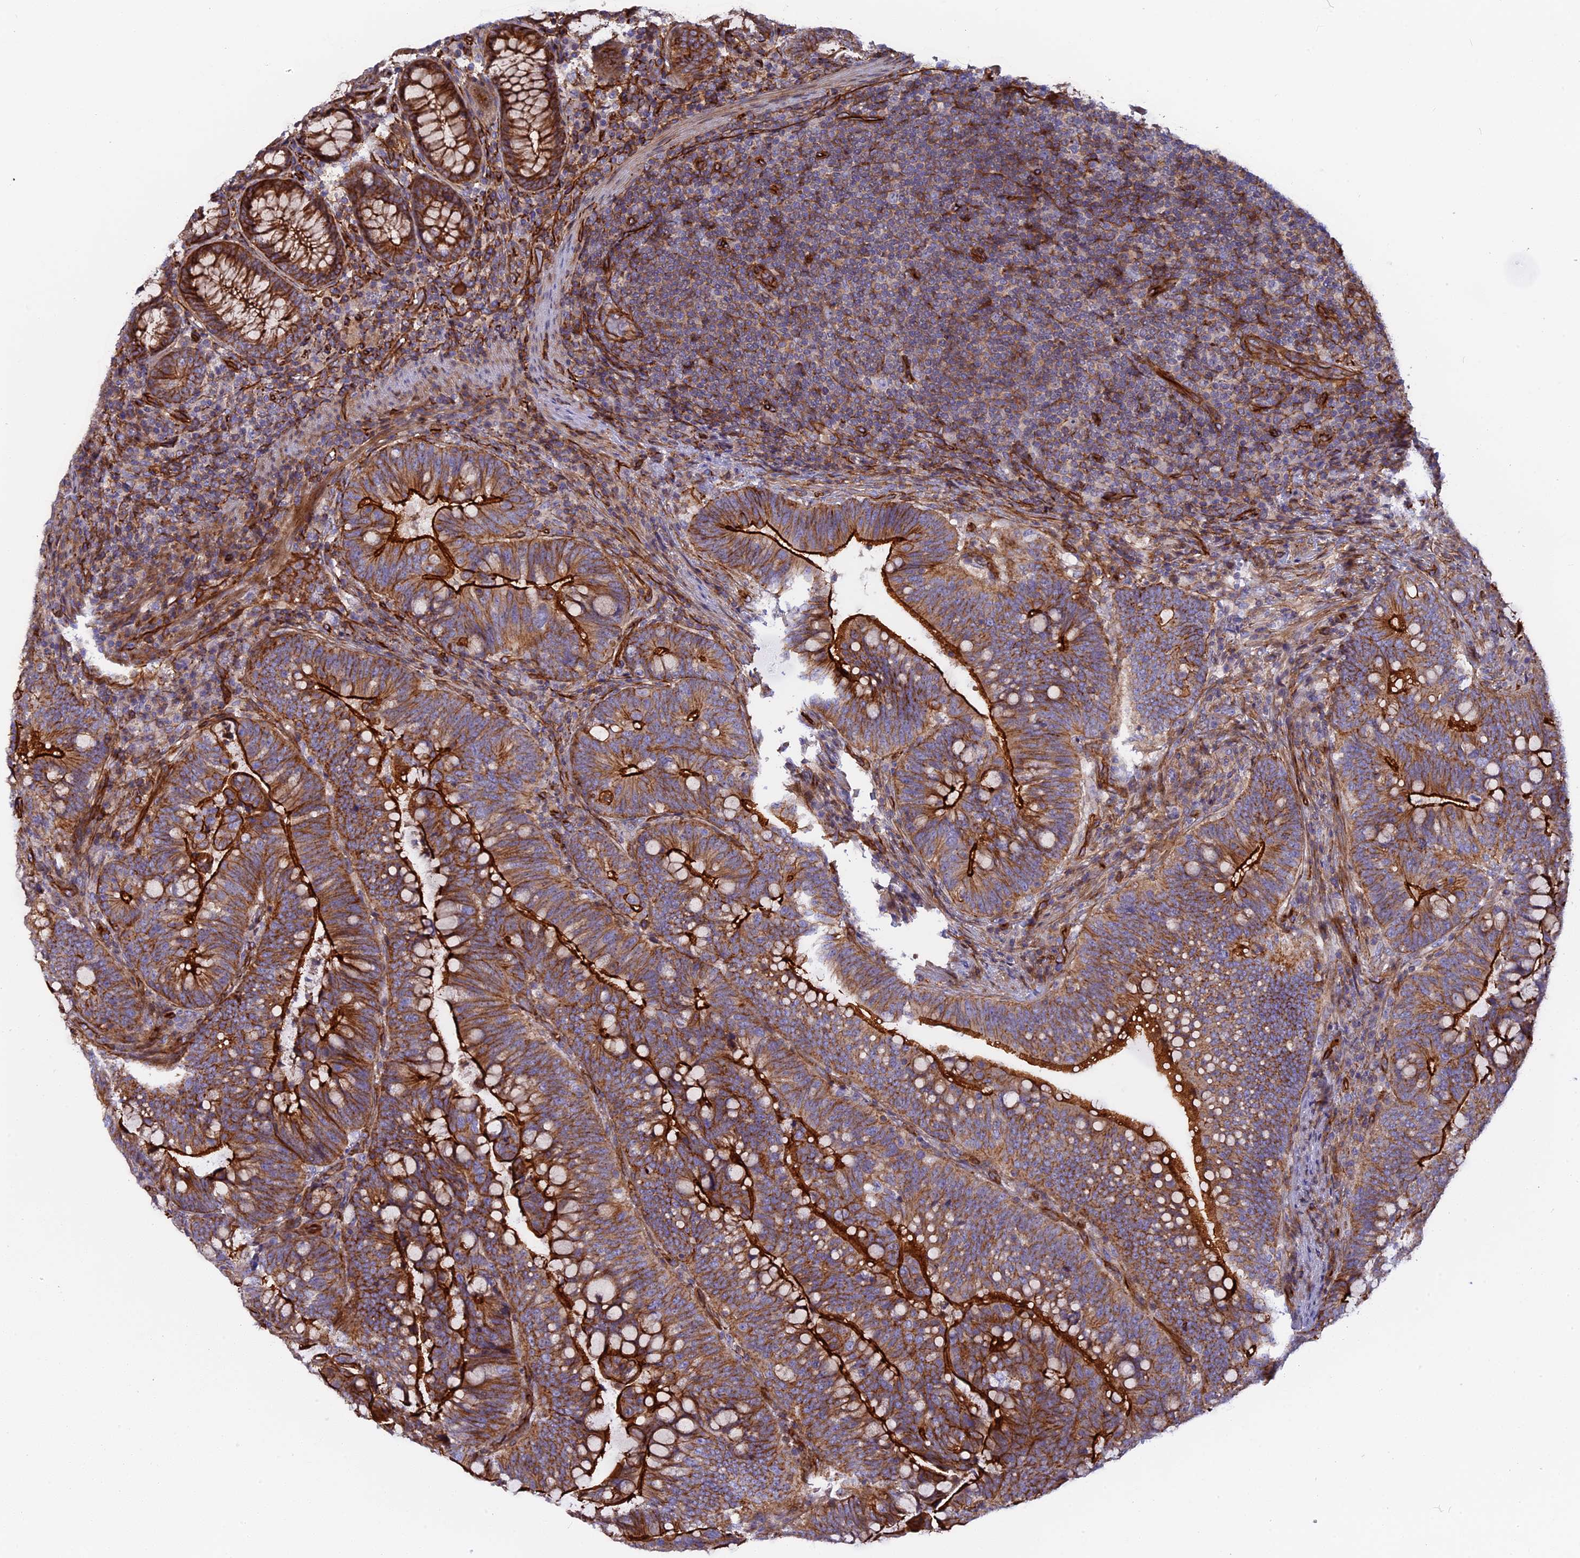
{"staining": {"intensity": "strong", "quantity": ">75%", "location": "cytoplasmic/membranous"}, "tissue": "colorectal cancer", "cell_type": "Tumor cells", "image_type": "cancer", "snomed": [{"axis": "morphology", "description": "Adenocarcinoma, NOS"}, {"axis": "topography", "description": "Colon"}], "caption": "Immunohistochemical staining of human colorectal cancer demonstrates strong cytoplasmic/membranous protein expression in about >75% of tumor cells. Ihc stains the protein in brown and the nuclei are stained blue.", "gene": "CNBD2", "patient": {"sex": "male", "age": 87}}